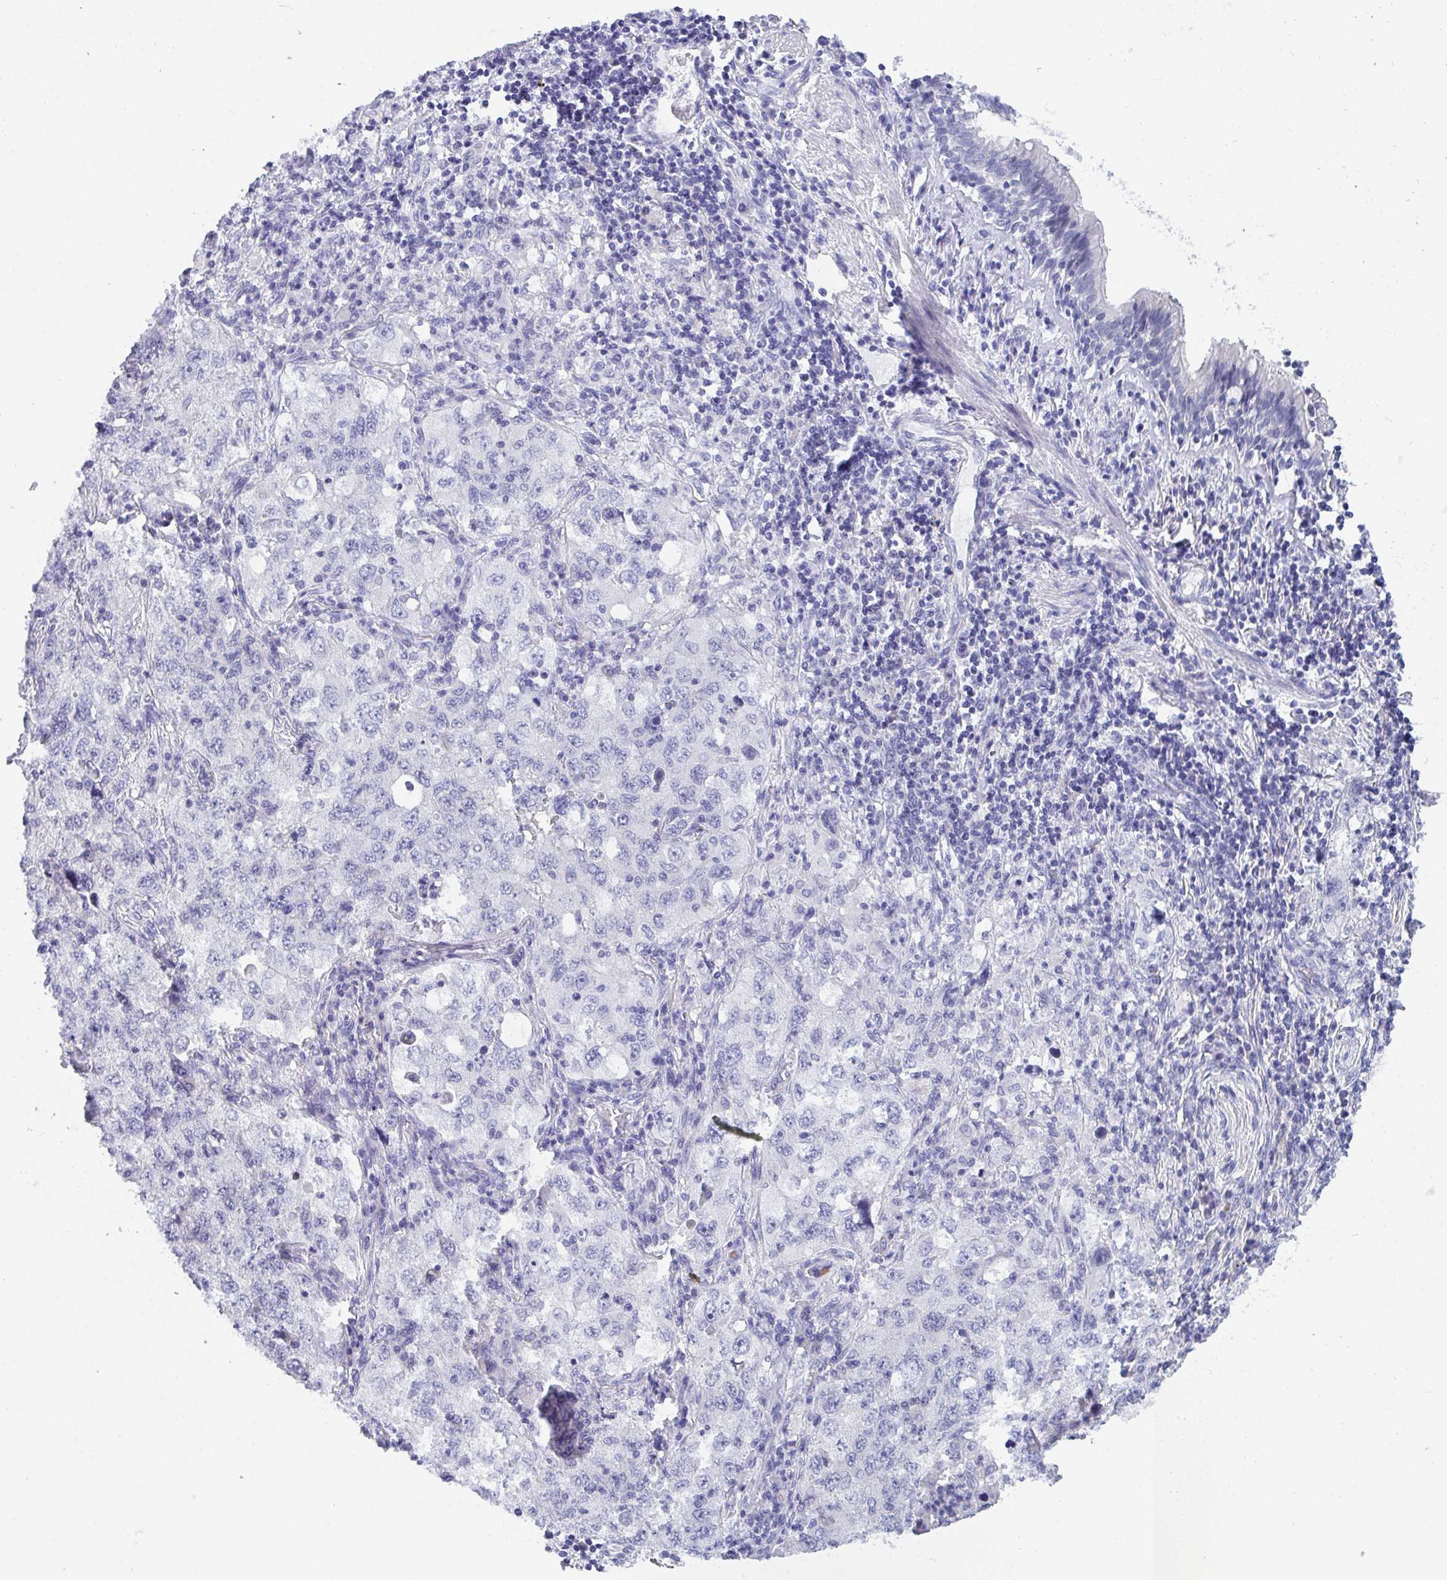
{"staining": {"intensity": "negative", "quantity": "none", "location": "none"}, "tissue": "lung cancer", "cell_type": "Tumor cells", "image_type": "cancer", "snomed": [{"axis": "morphology", "description": "Adenocarcinoma, NOS"}, {"axis": "topography", "description": "Lung"}], "caption": "Image shows no protein positivity in tumor cells of adenocarcinoma (lung) tissue. (Stains: DAB (3,3'-diaminobenzidine) IHC with hematoxylin counter stain, Microscopy: brightfield microscopy at high magnification).", "gene": "BMAL2", "patient": {"sex": "female", "age": 57}}